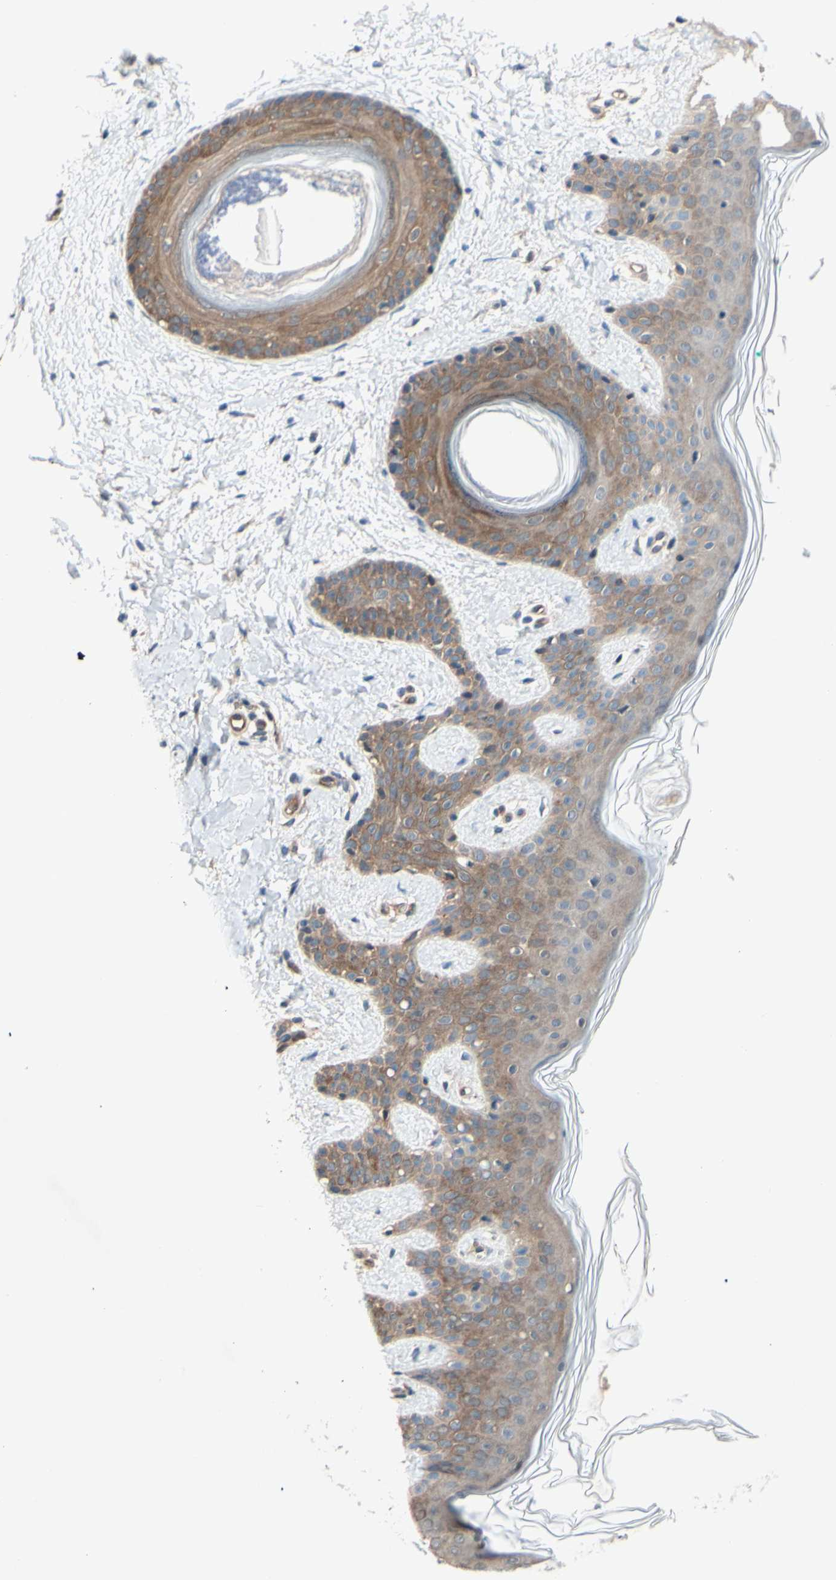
{"staining": {"intensity": "weak", "quantity": ">75%", "location": "cytoplasmic/membranous"}, "tissue": "skin", "cell_type": "Fibroblasts", "image_type": "normal", "snomed": [{"axis": "morphology", "description": "Normal tissue, NOS"}, {"axis": "topography", "description": "Skin"}], "caption": "Protein expression analysis of benign skin exhibits weak cytoplasmic/membranous expression in about >75% of fibroblasts.", "gene": "DYNLRB1", "patient": {"sex": "male", "age": 16}}